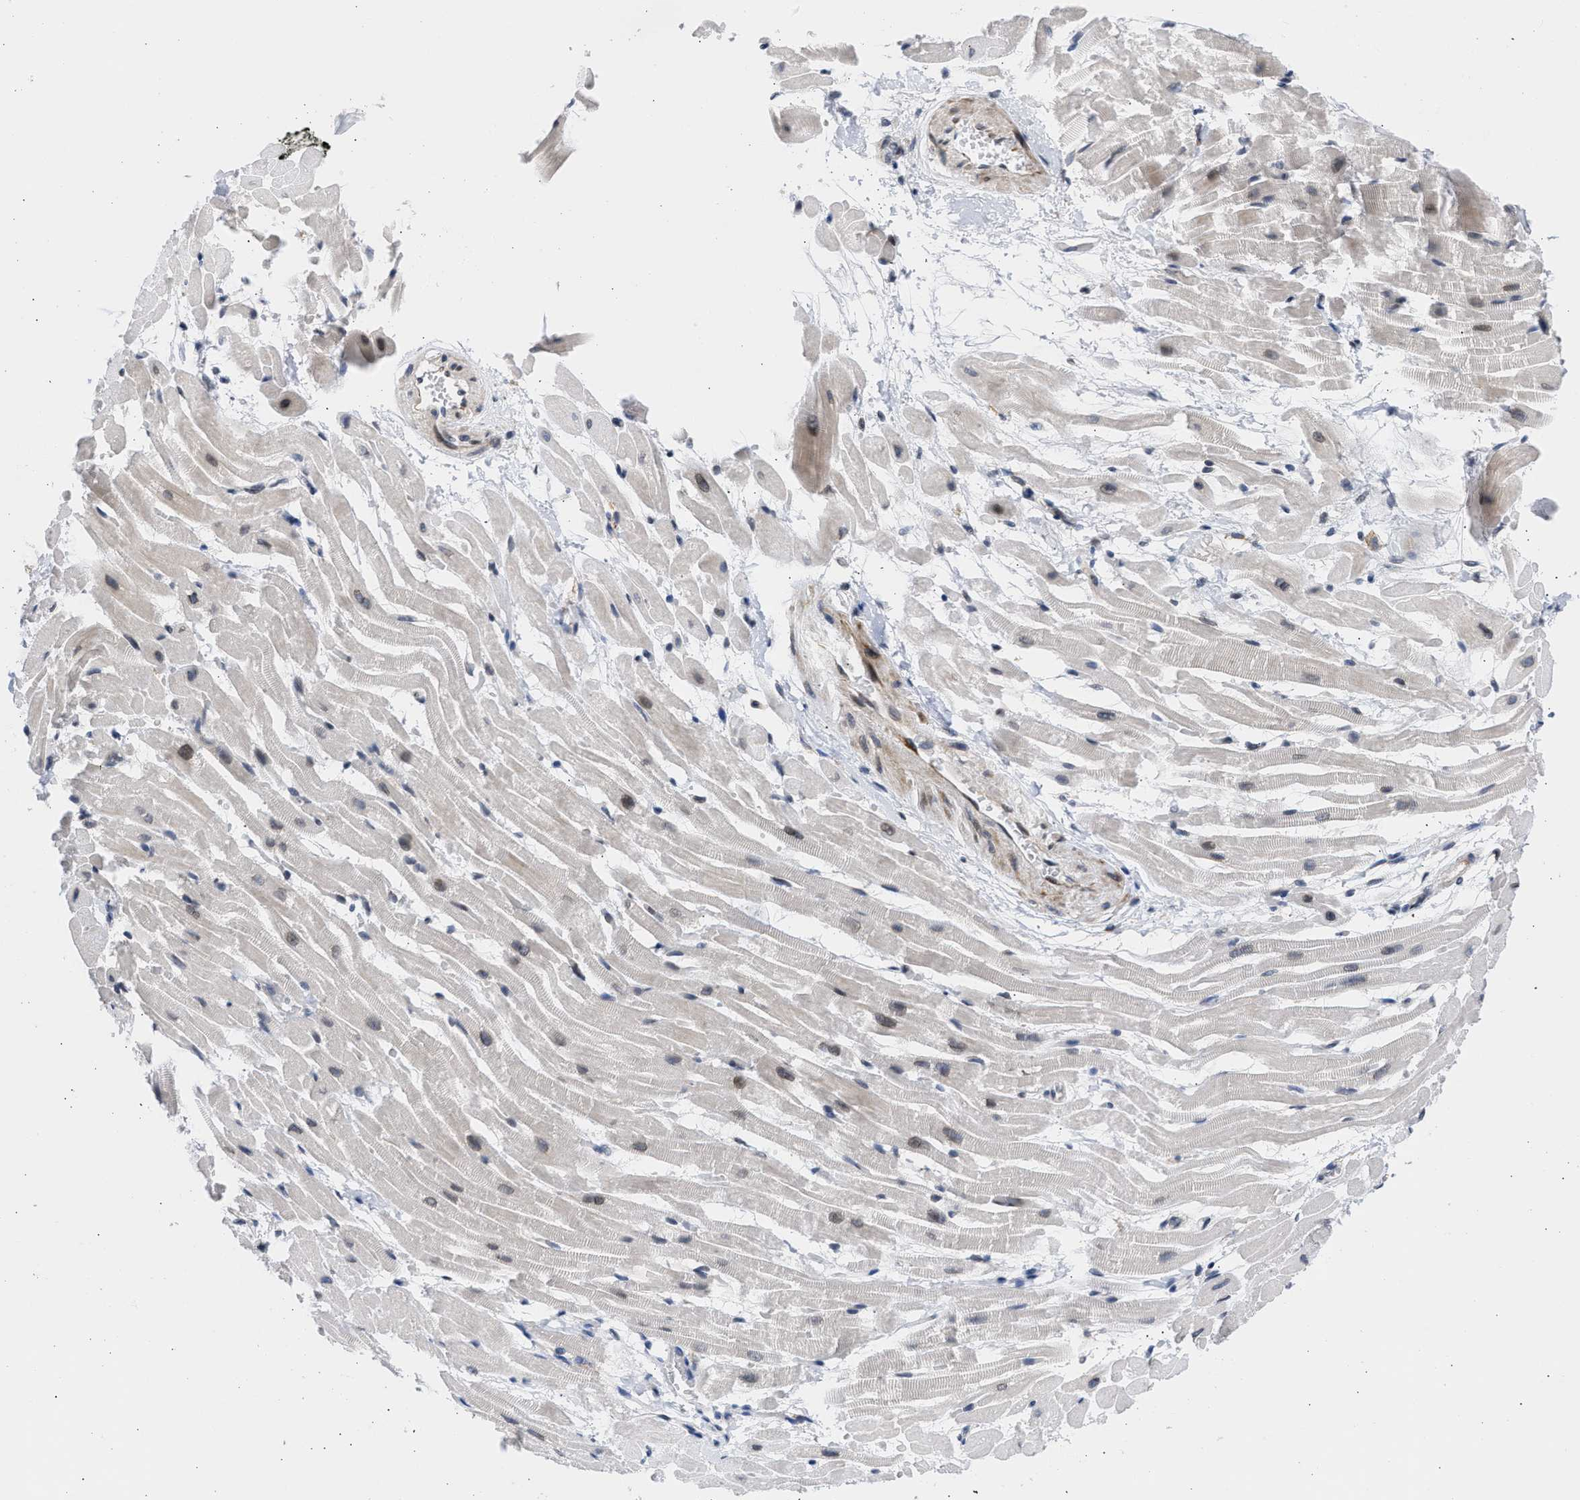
{"staining": {"intensity": "weak", "quantity": ">75%", "location": "cytoplasmic/membranous,nuclear"}, "tissue": "heart muscle", "cell_type": "Cardiomyocytes", "image_type": "normal", "snomed": [{"axis": "morphology", "description": "Normal tissue, NOS"}, {"axis": "topography", "description": "Heart"}], "caption": "Heart muscle stained with DAB (3,3'-diaminobenzidine) IHC demonstrates low levels of weak cytoplasmic/membranous,nuclear positivity in about >75% of cardiomyocytes.", "gene": "NUP35", "patient": {"sex": "male", "age": 45}}